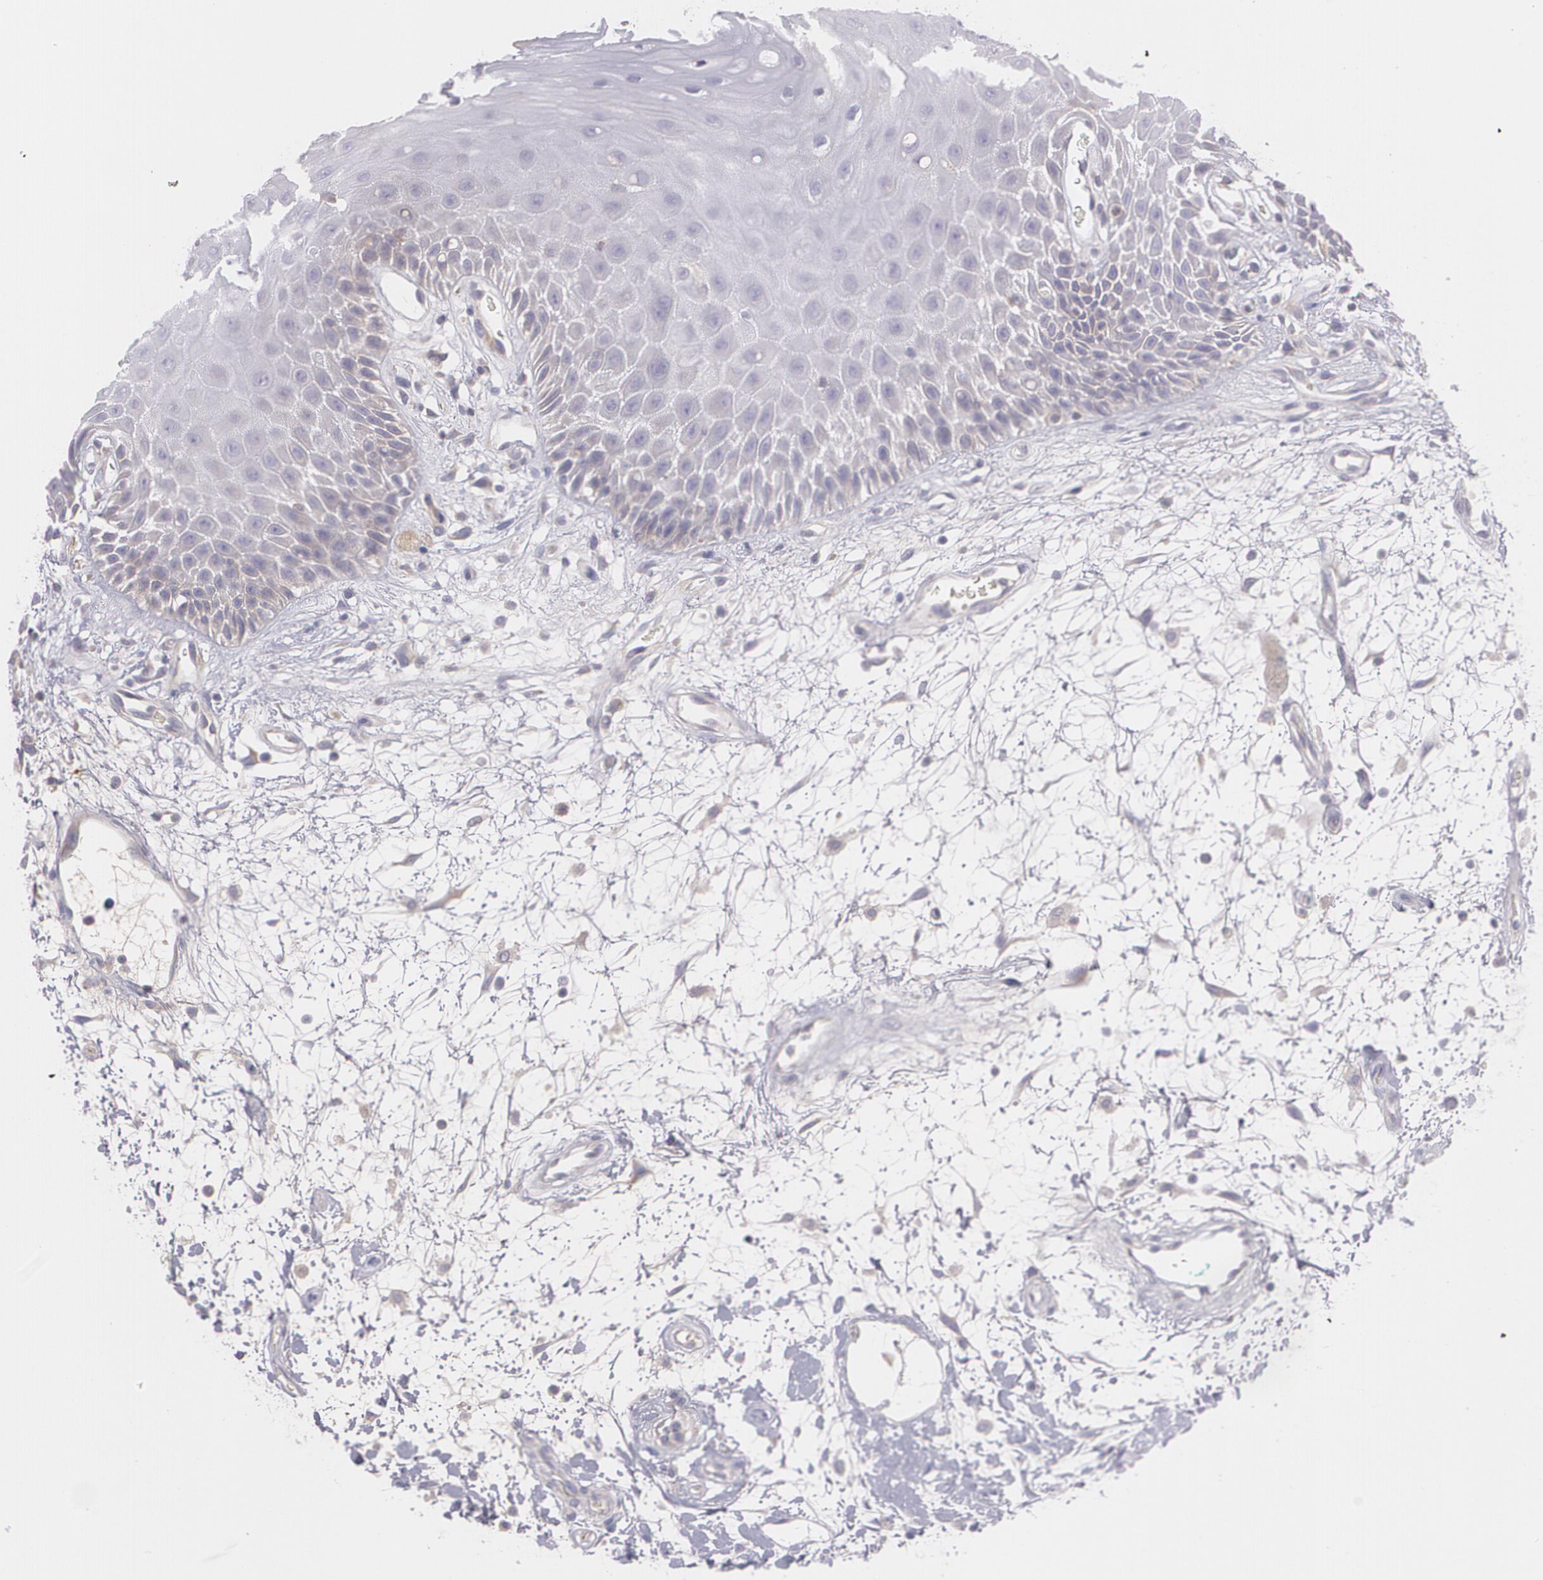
{"staining": {"intensity": "weak", "quantity": "<25%", "location": "cytoplasmic/membranous"}, "tissue": "oral mucosa", "cell_type": "Squamous epithelial cells", "image_type": "normal", "snomed": [{"axis": "morphology", "description": "Normal tissue, NOS"}, {"axis": "morphology", "description": "Squamous cell carcinoma, NOS"}, {"axis": "topography", "description": "Skeletal muscle"}, {"axis": "topography", "description": "Oral tissue"}, {"axis": "topography", "description": "Head-Neck"}], "caption": "High magnification brightfield microscopy of benign oral mucosa stained with DAB (brown) and counterstained with hematoxylin (blue): squamous epithelial cells show no significant positivity.", "gene": "ECE1", "patient": {"sex": "female", "age": 84}}